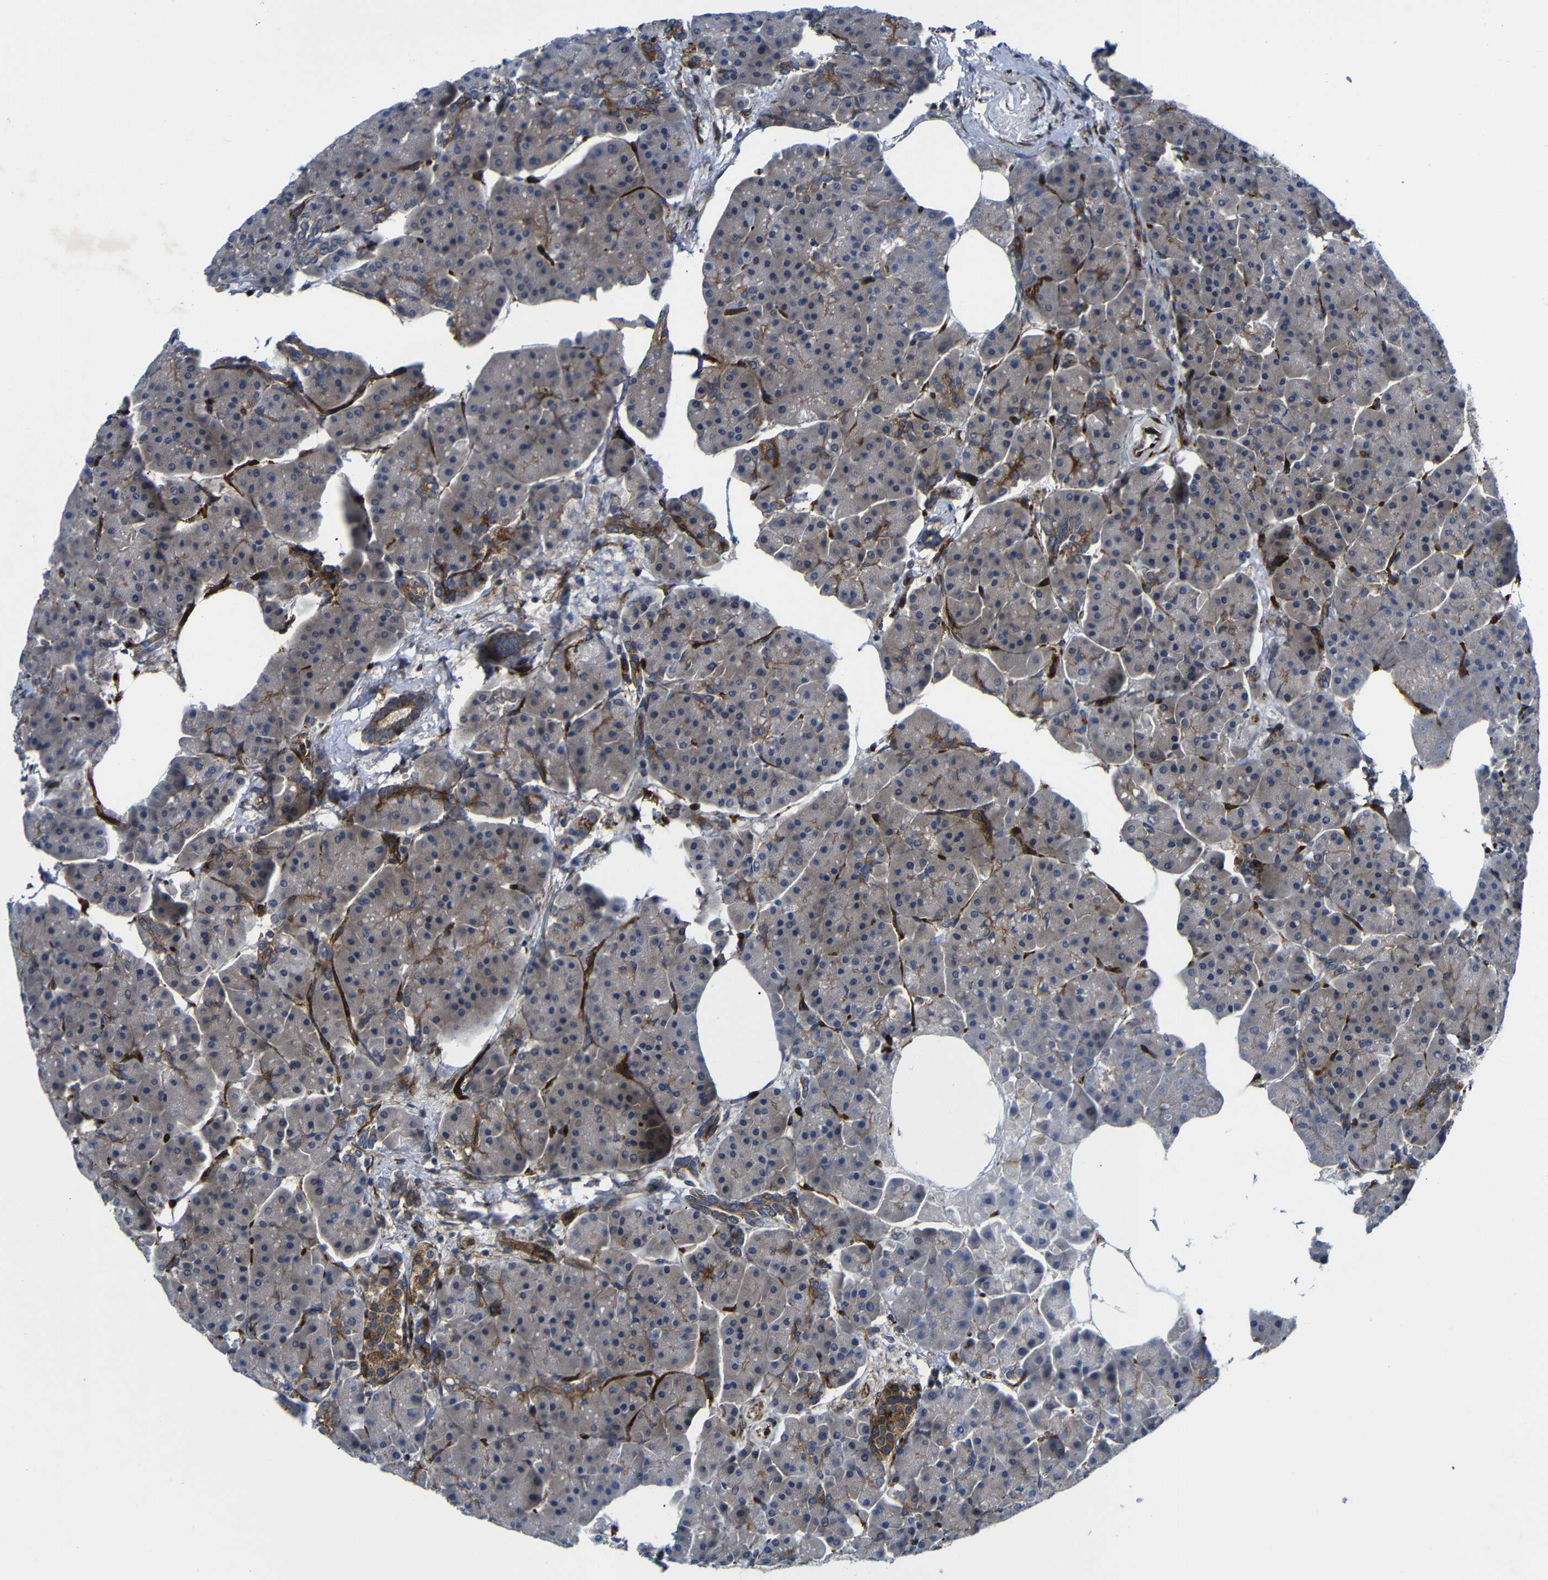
{"staining": {"intensity": "weak", "quantity": ">75%", "location": "cytoplasmic/membranous"}, "tissue": "pancreas", "cell_type": "Exocrine glandular cells", "image_type": "normal", "snomed": [{"axis": "morphology", "description": "Normal tissue, NOS"}, {"axis": "topography", "description": "Pancreas"}], "caption": "About >75% of exocrine glandular cells in normal human pancreas demonstrate weak cytoplasmic/membranous protein staining as visualized by brown immunohistochemical staining.", "gene": "PARP14", "patient": {"sex": "female", "age": 70}}